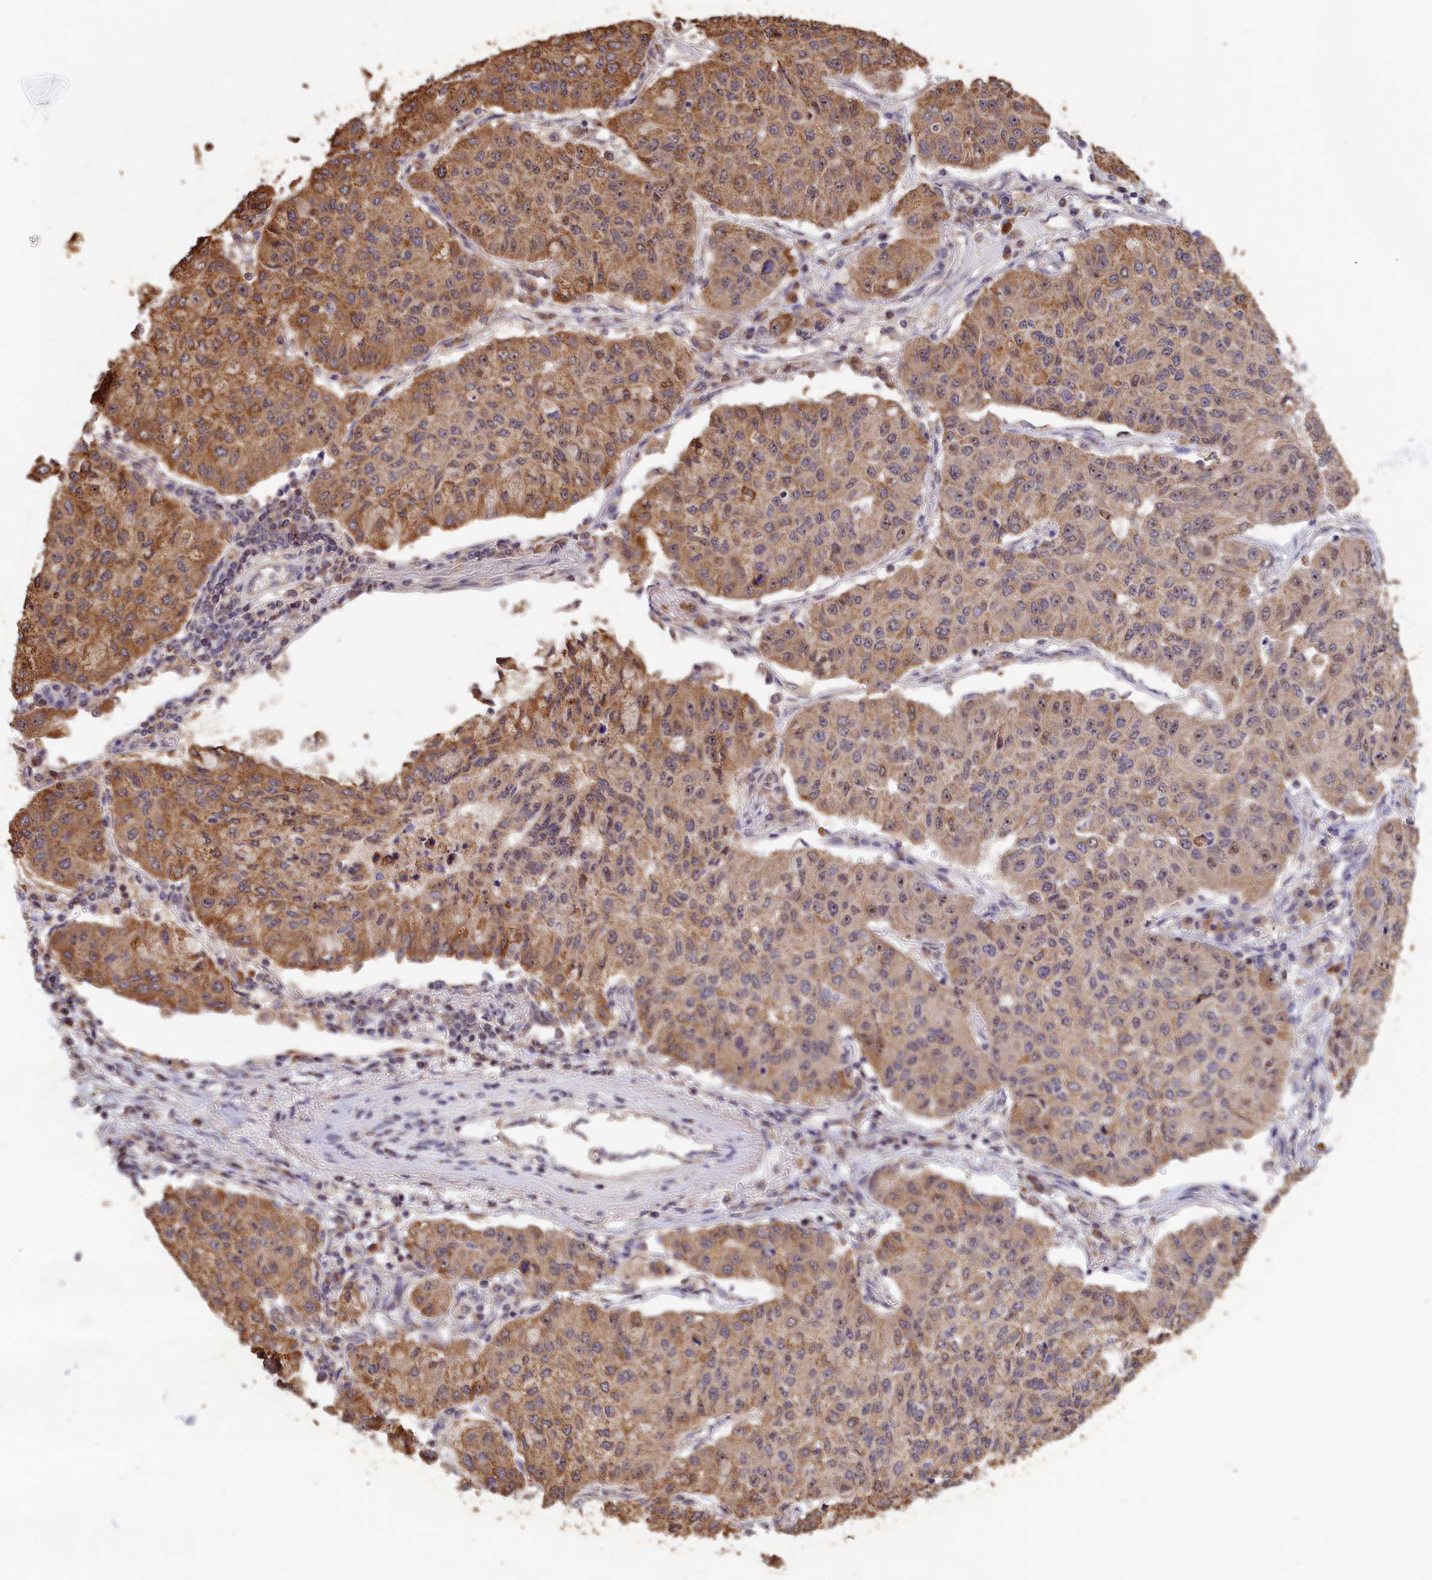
{"staining": {"intensity": "moderate", "quantity": ">75%", "location": "cytoplasmic/membranous"}, "tissue": "lung cancer", "cell_type": "Tumor cells", "image_type": "cancer", "snomed": [{"axis": "morphology", "description": "Squamous cell carcinoma, NOS"}, {"axis": "topography", "description": "Lung"}], "caption": "Protein expression analysis of lung cancer displays moderate cytoplasmic/membranous staining in approximately >75% of tumor cells.", "gene": "ZNF816", "patient": {"sex": "male", "age": 74}}